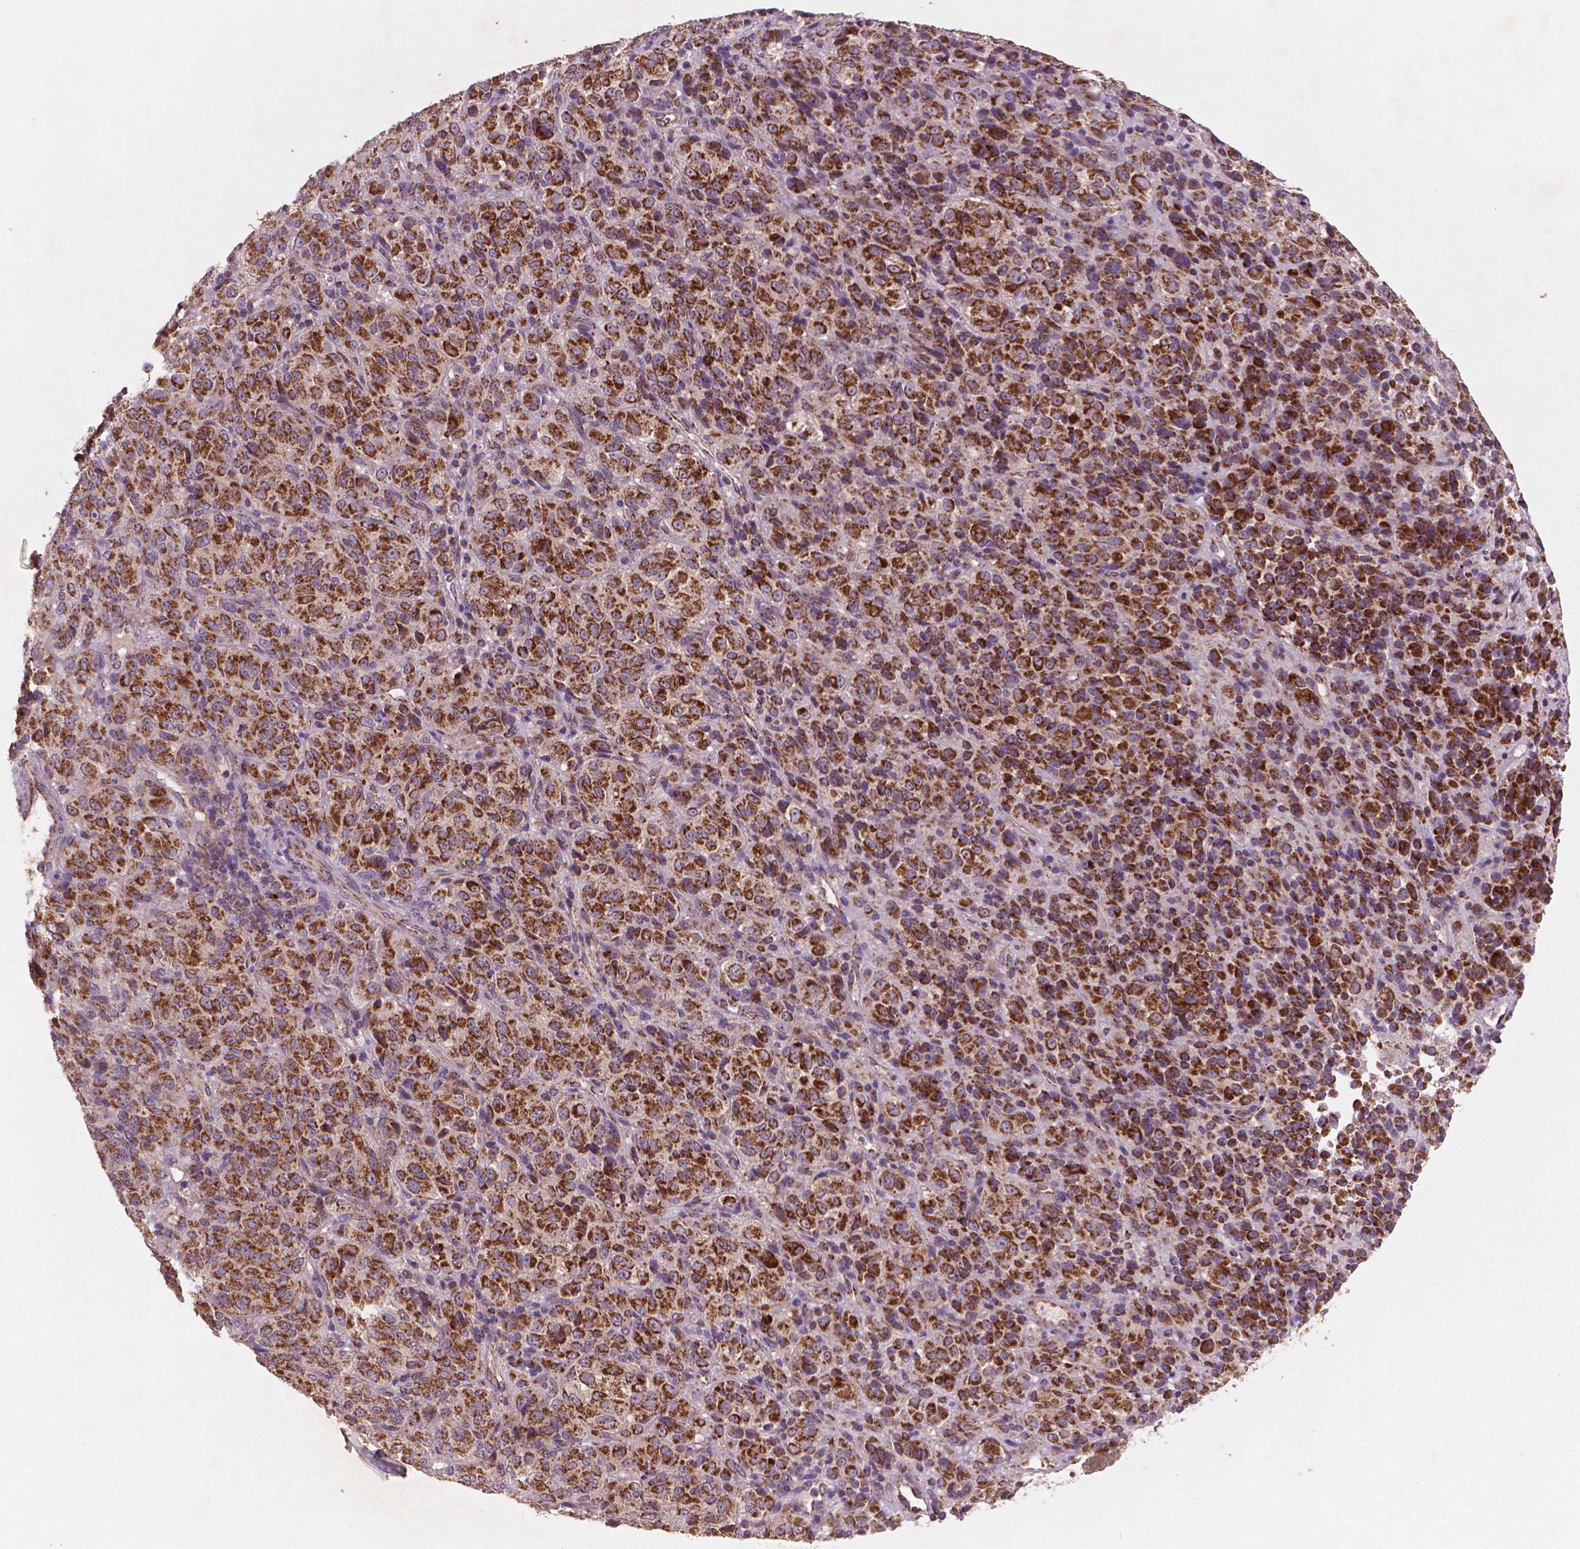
{"staining": {"intensity": "strong", "quantity": ">75%", "location": "cytoplasmic/membranous"}, "tissue": "melanoma", "cell_type": "Tumor cells", "image_type": "cancer", "snomed": [{"axis": "morphology", "description": "Malignant melanoma, Metastatic site"}, {"axis": "topography", "description": "Brain"}], "caption": "There is high levels of strong cytoplasmic/membranous expression in tumor cells of melanoma, as demonstrated by immunohistochemical staining (brown color).", "gene": "NLRX1", "patient": {"sex": "female", "age": 56}}